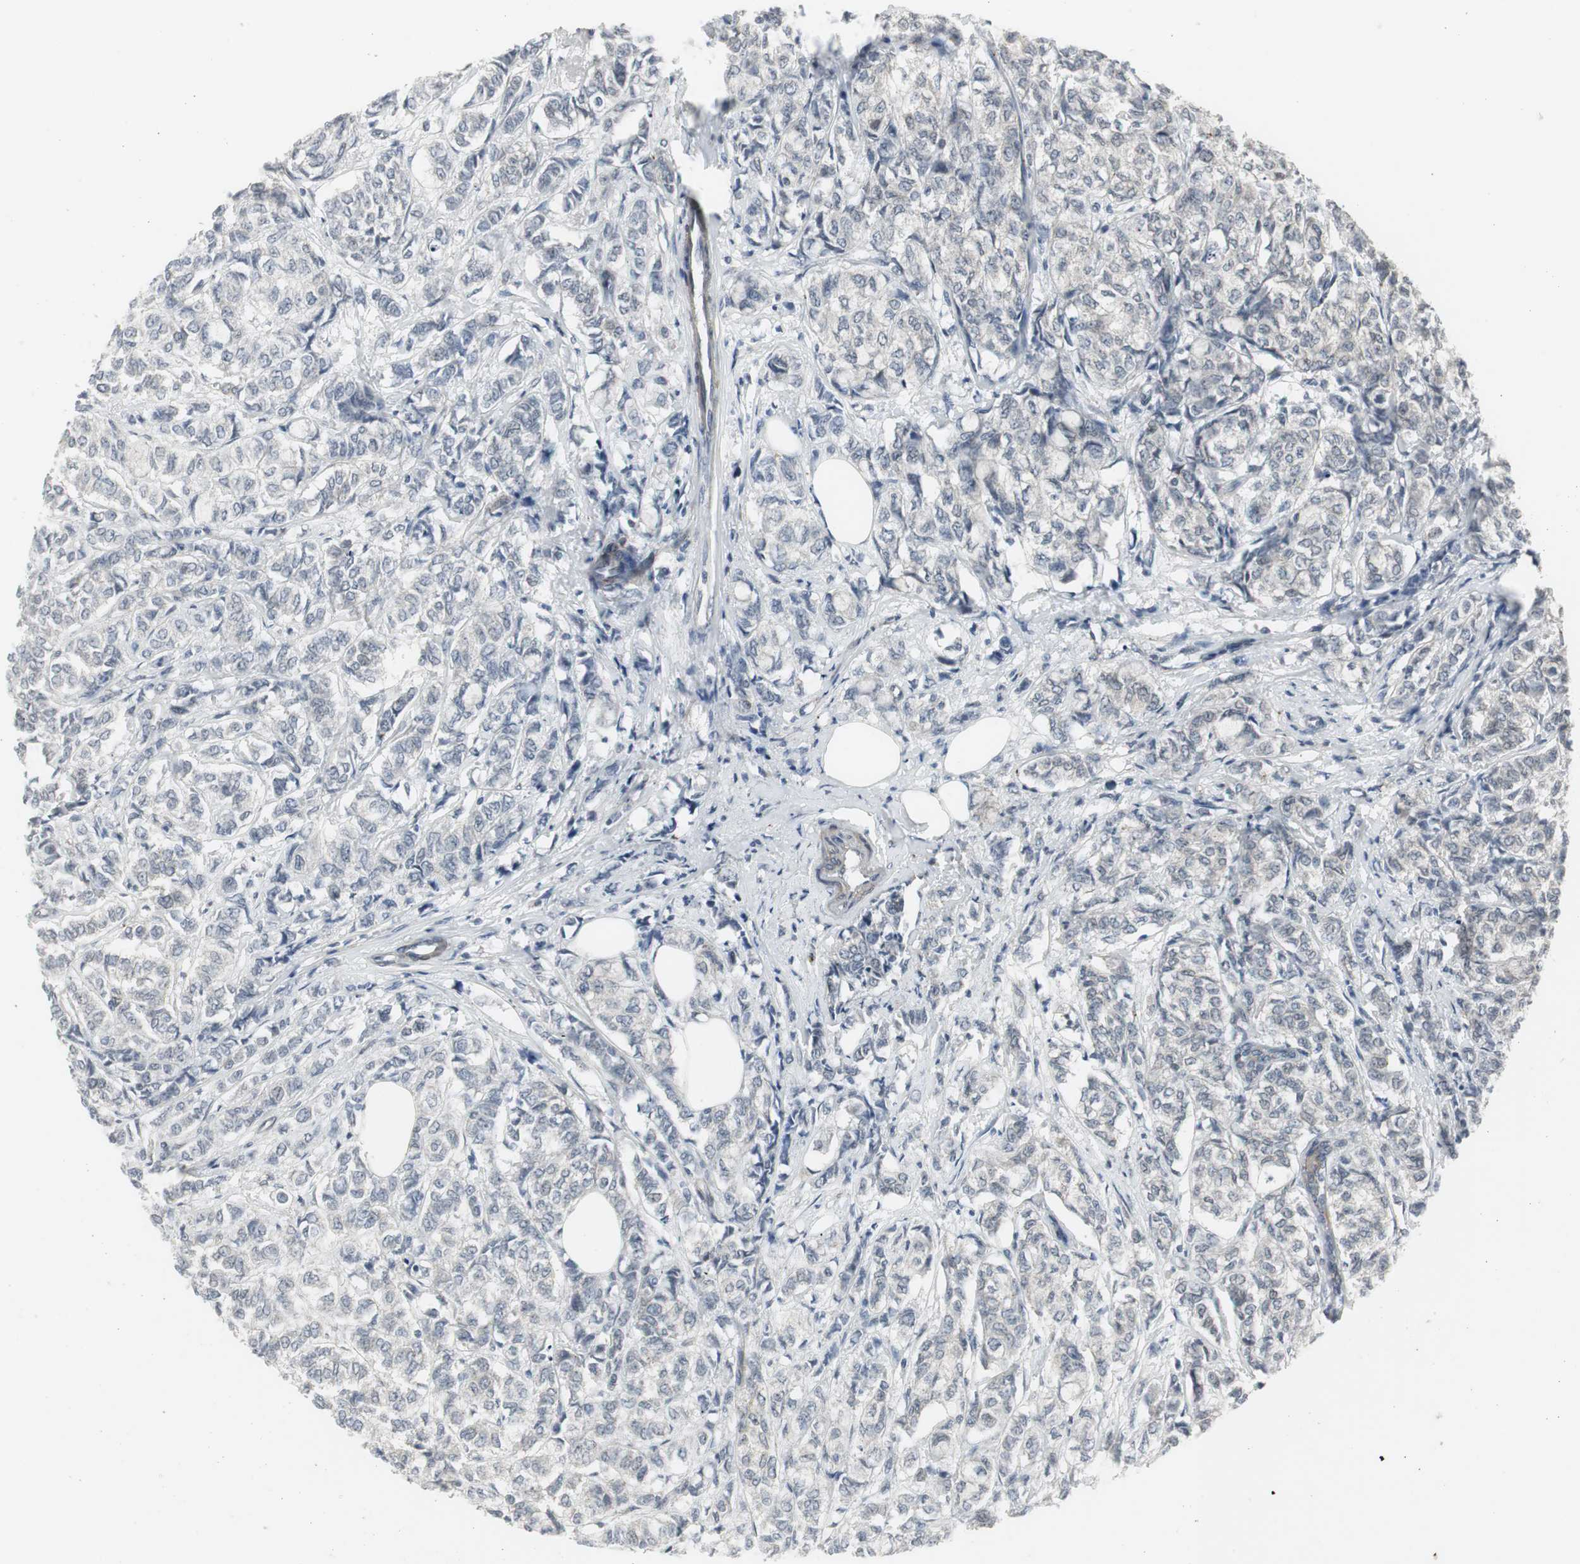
{"staining": {"intensity": "weak", "quantity": "<25%", "location": "cytoplasmic/membranous"}, "tissue": "breast cancer", "cell_type": "Tumor cells", "image_type": "cancer", "snomed": [{"axis": "morphology", "description": "Lobular carcinoma"}, {"axis": "topography", "description": "Breast"}], "caption": "Tumor cells are negative for brown protein staining in breast cancer.", "gene": "SCYL3", "patient": {"sex": "female", "age": 60}}